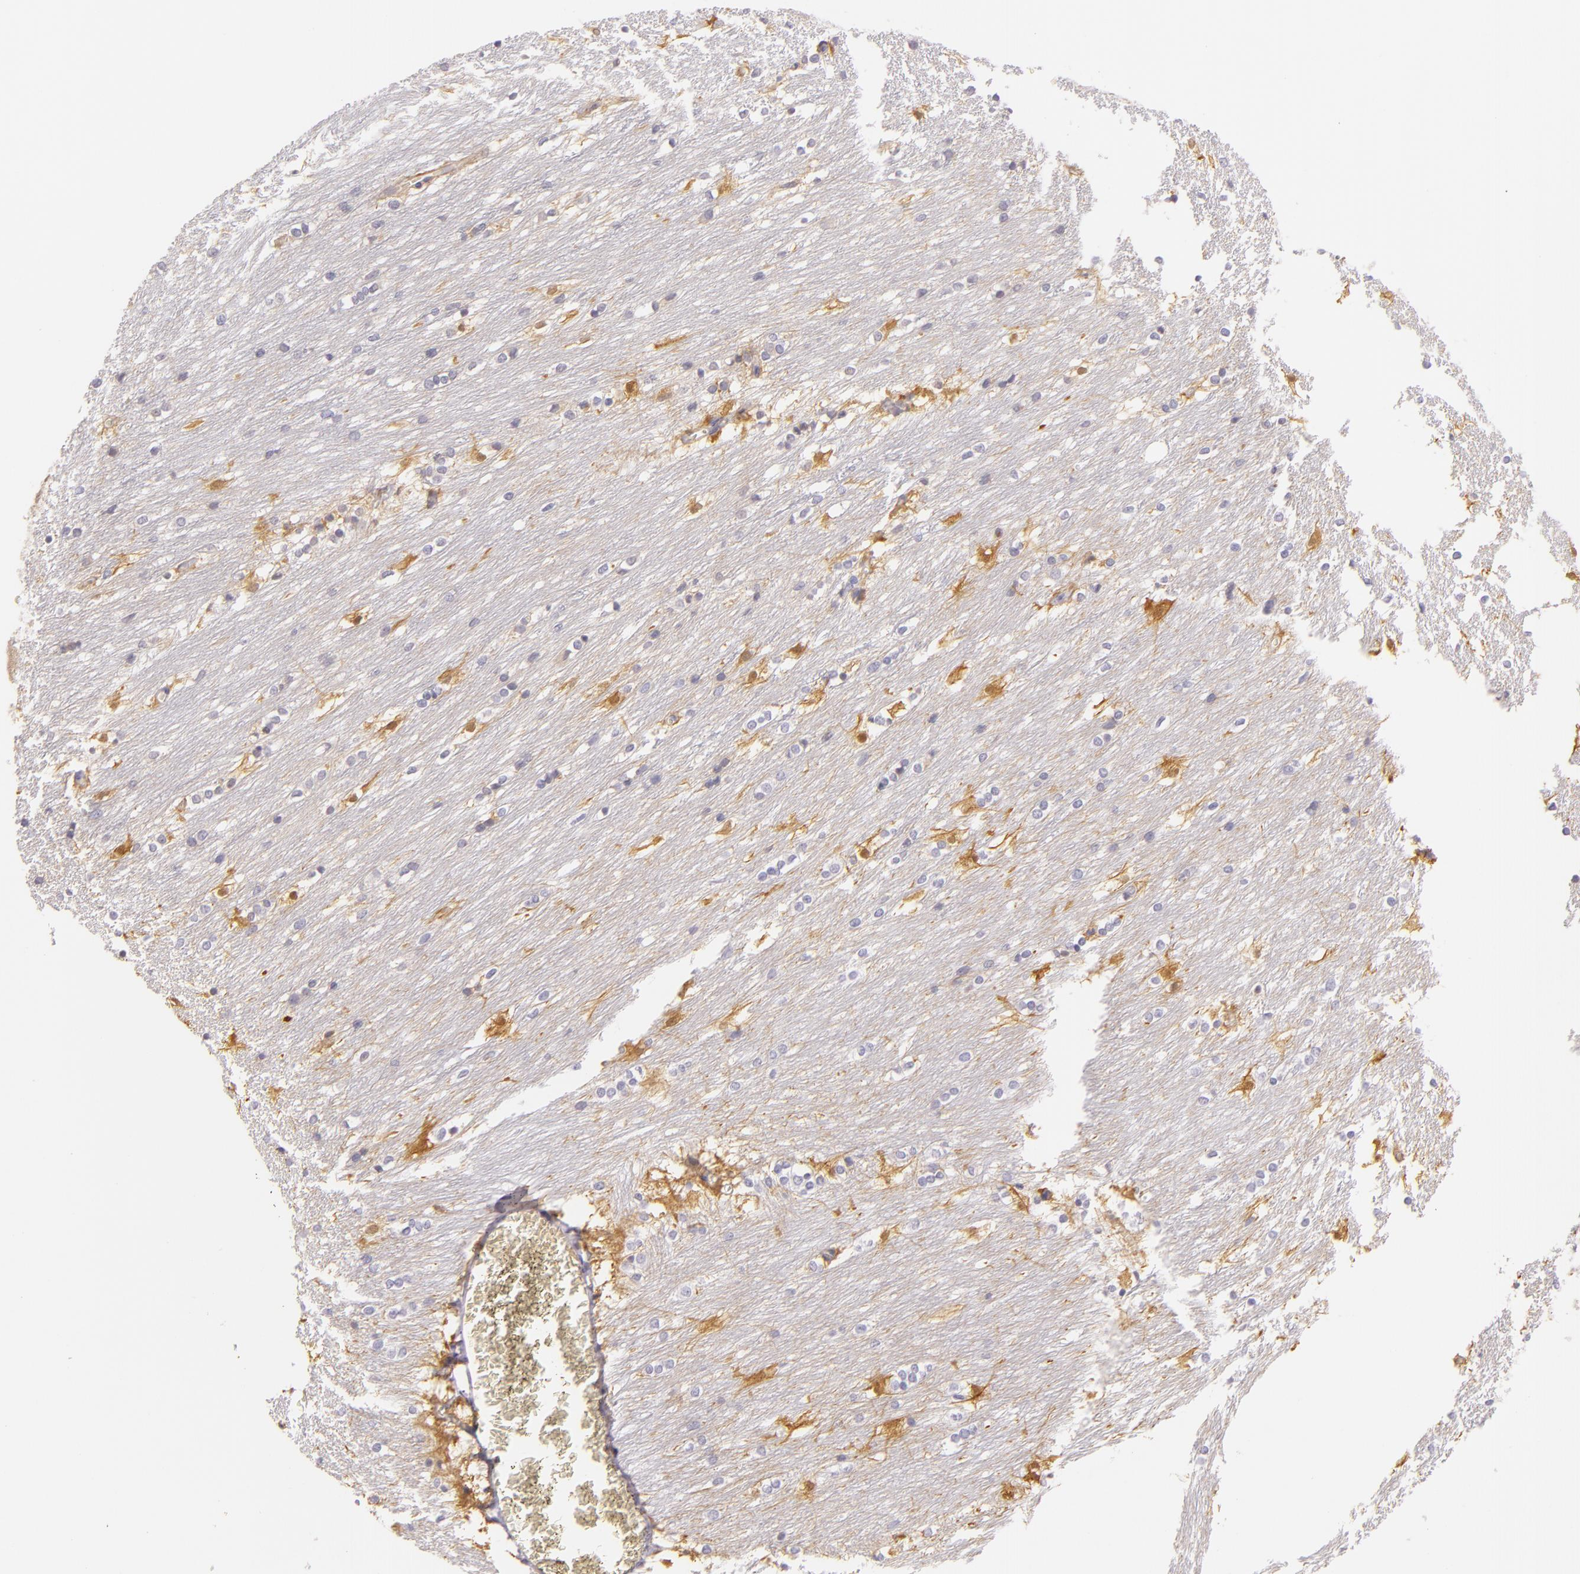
{"staining": {"intensity": "moderate", "quantity": "<25%", "location": "cytoplasmic/membranous"}, "tissue": "caudate", "cell_type": "Glial cells", "image_type": "normal", "snomed": [{"axis": "morphology", "description": "Normal tissue, NOS"}, {"axis": "topography", "description": "Lateral ventricle wall"}], "caption": "Protein expression by immunohistochemistry (IHC) exhibits moderate cytoplasmic/membranous staining in approximately <25% of glial cells in benign caudate. The staining was performed using DAB (3,3'-diaminobenzidine) to visualize the protein expression in brown, while the nuclei were stained in blue with hematoxylin (Magnification: 20x).", "gene": "CBS", "patient": {"sex": "female", "age": 19}}